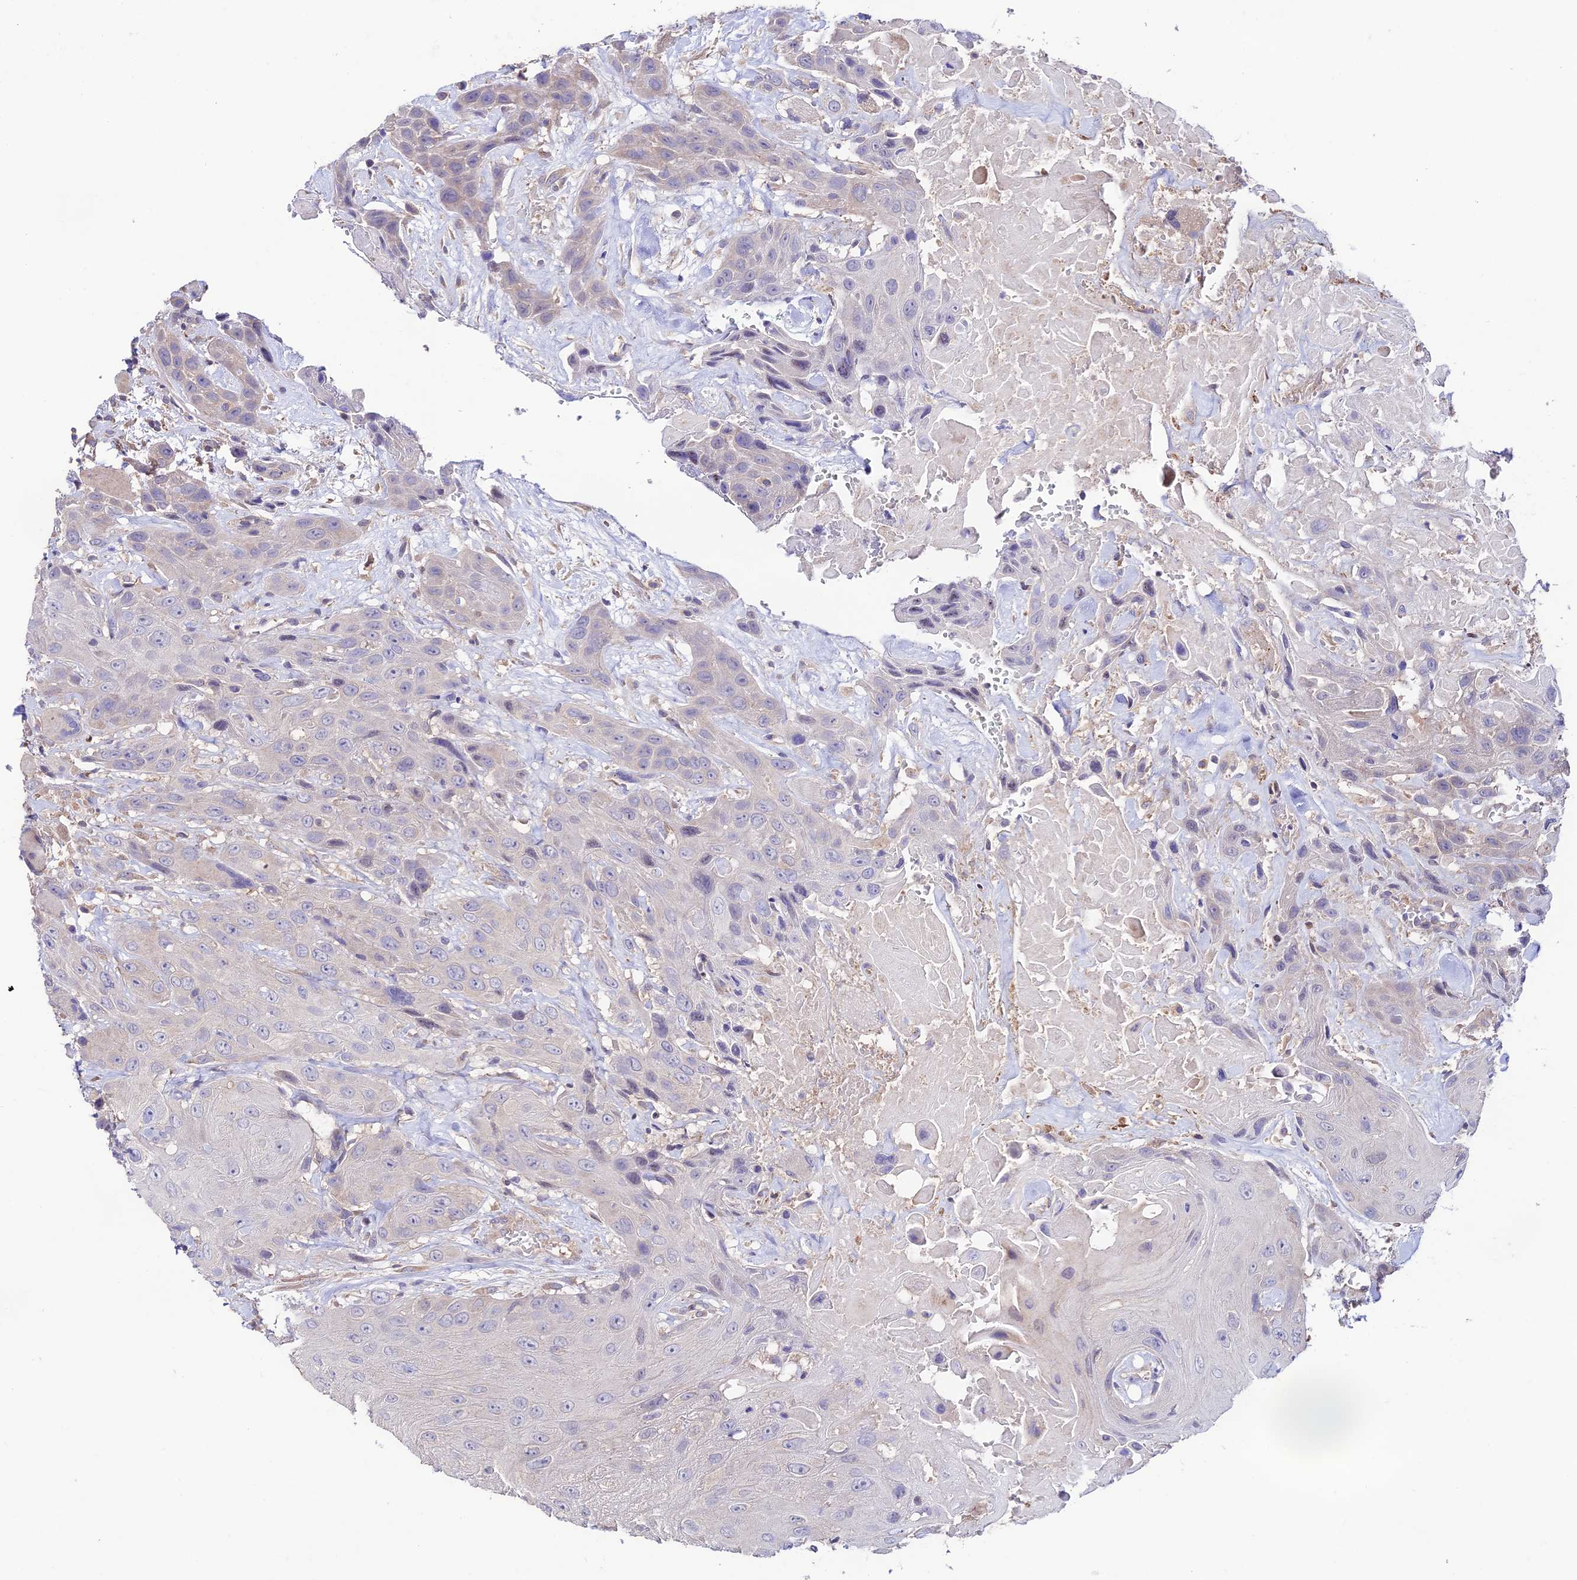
{"staining": {"intensity": "negative", "quantity": "none", "location": "none"}, "tissue": "head and neck cancer", "cell_type": "Tumor cells", "image_type": "cancer", "snomed": [{"axis": "morphology", "description": "Squamous cell carcinoma, NOS"}, {"axis": "topography", "description": "Head-Neck"}], "caption": "Tumor cells show no significant protein expression in head and neck cancer.", "gene": "BRME1", "patient": {"sex": "male", "age": 81}}